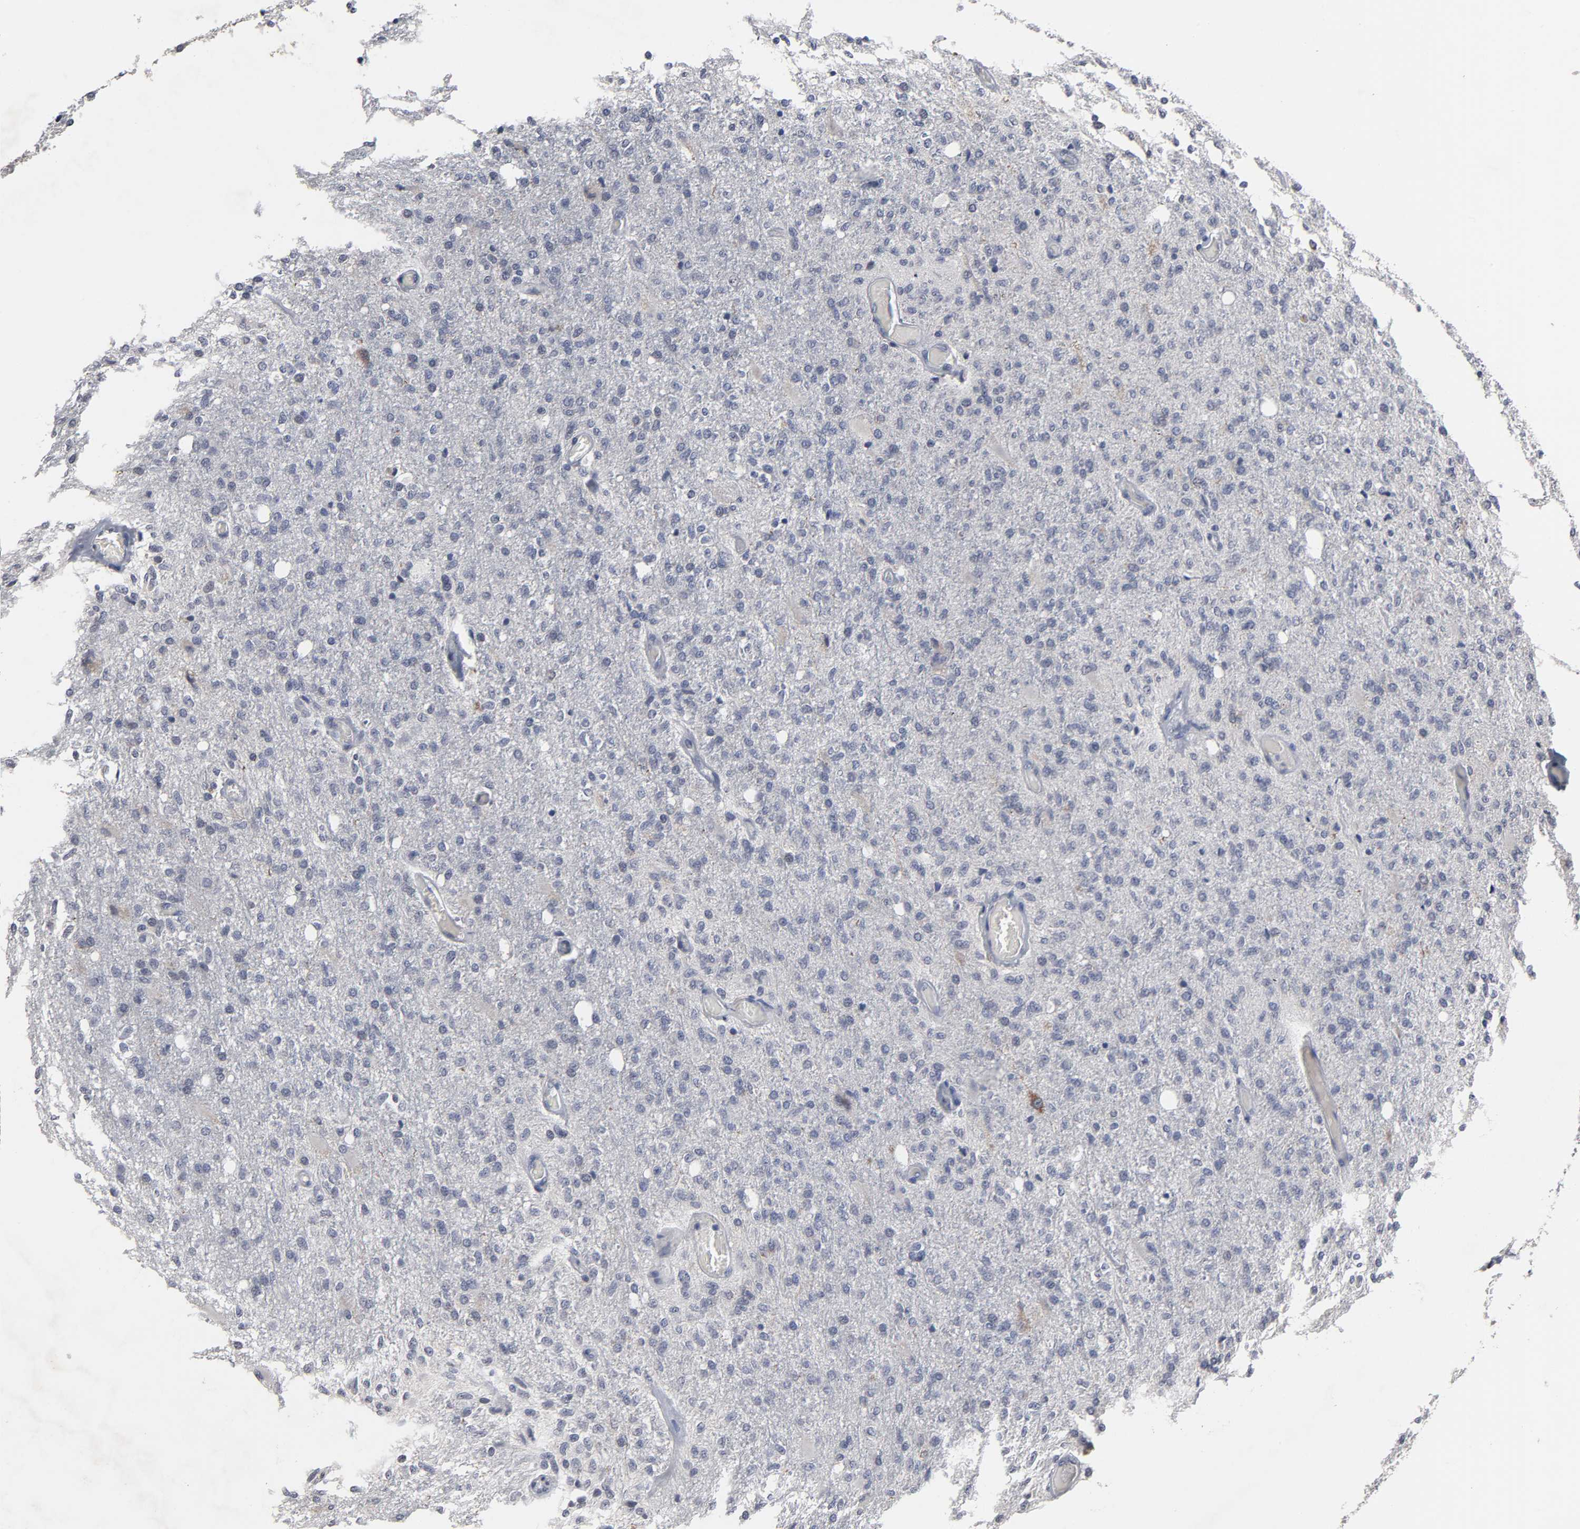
{"staining": {"intensity": "weak", "quantity": "<25%", "location": "cytoplasmic/membranous"}, "tissue": "glioma", "cell_type": "Tumor cells", "image_type": "cancer", "snomed": [{"axis": "morphology", "description": "Normal tissue, NOS"}, {"axis": "morphology", "description": "Glioma, malignant, High grade"}, {"axis": "topography", "description": "Cerebral cortex"}], "caption": "This is a image of immunohistochemistry staining of malignant glioma (high-grade), which shows no staining in tumor cells.", "gene": "HNF4A", "patient": {"sex": "male", "age": 77}}